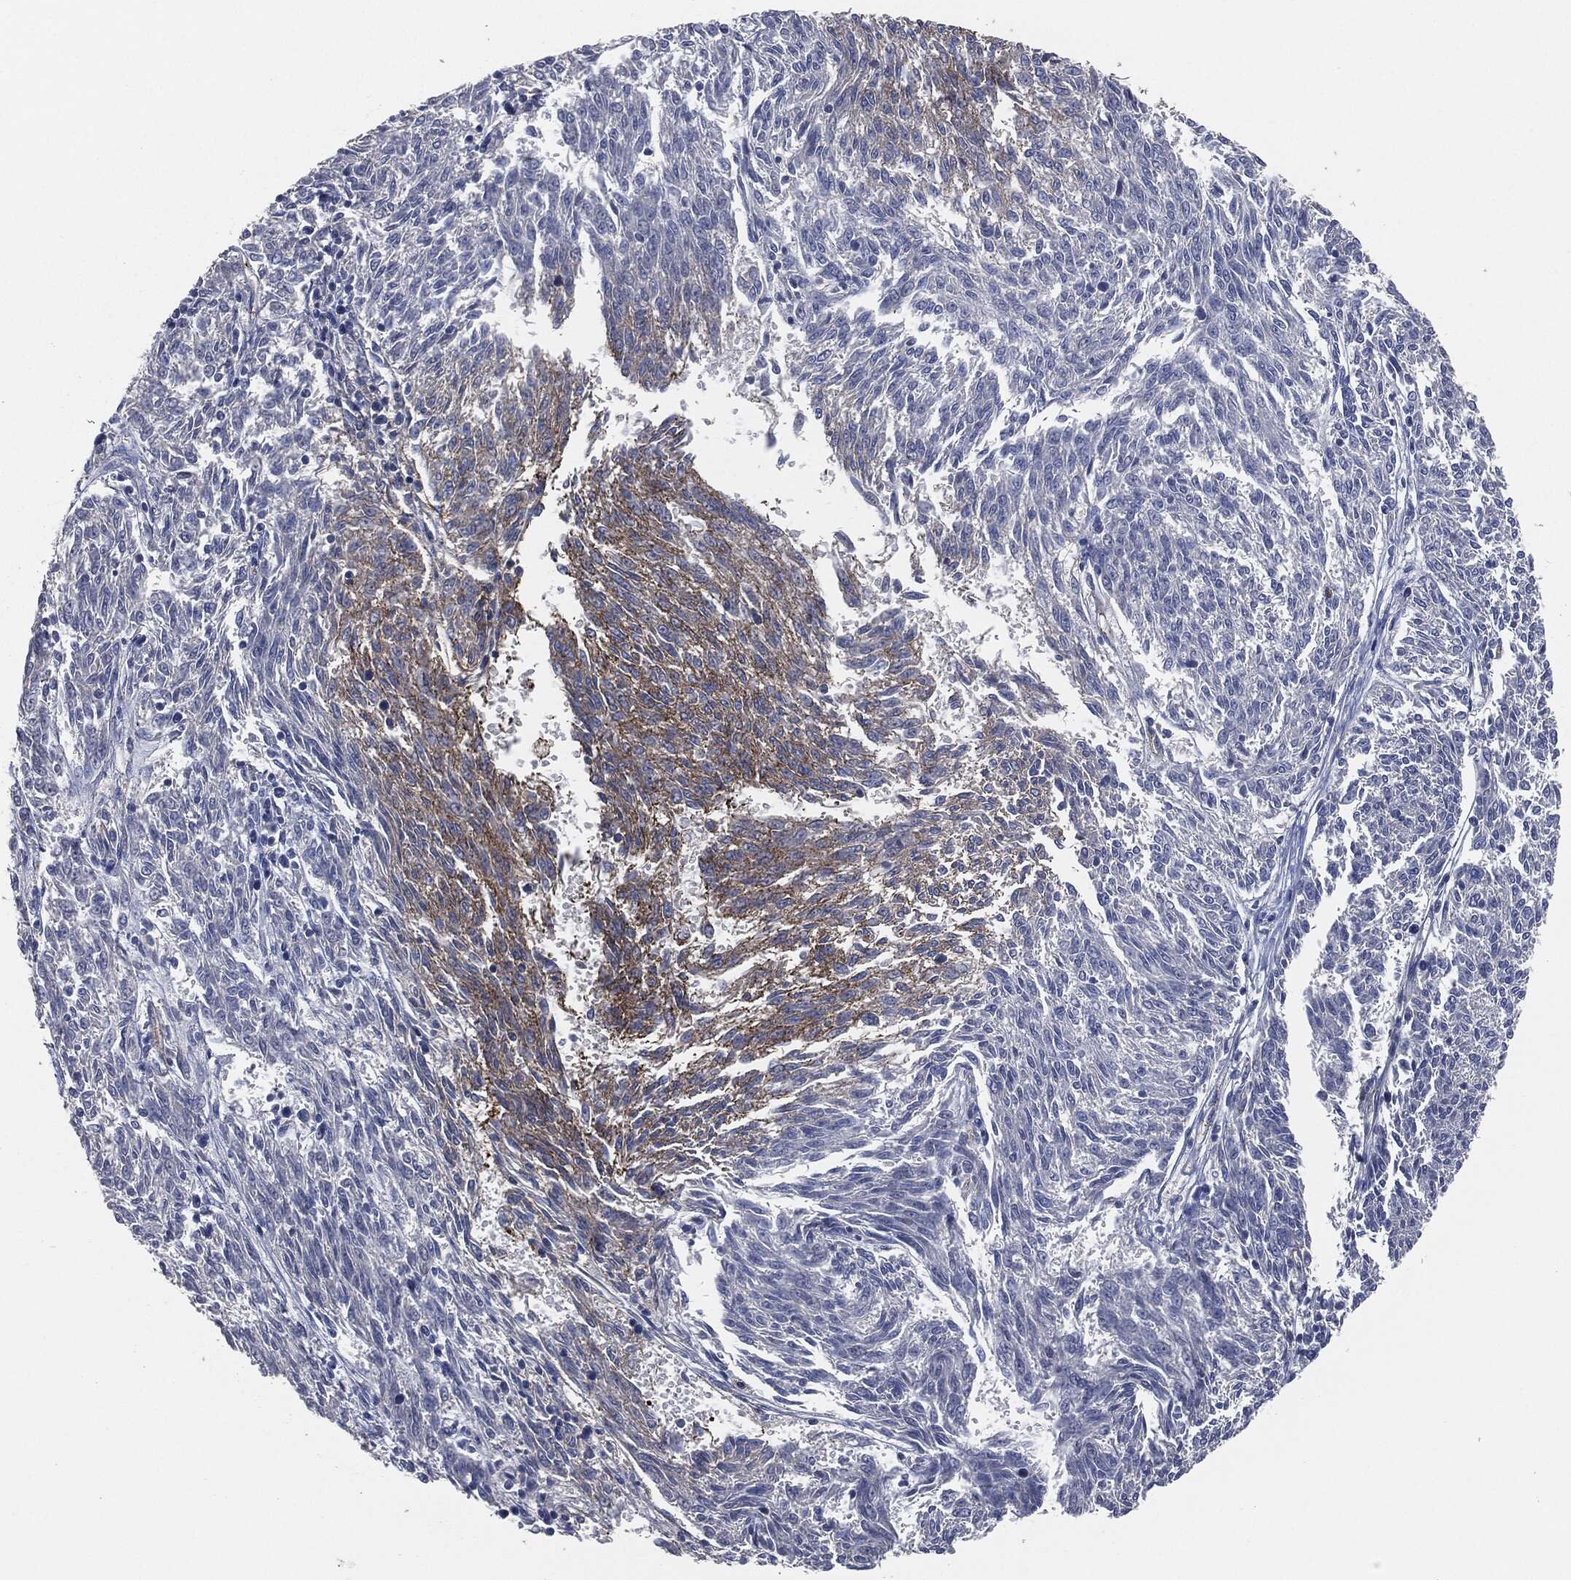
{"staining": {"intensity": "negative", "quantity": "none", "location": "none"}, "tissue": "melanoma", "cell_type": "Tumor cells", "image_type": "cancer", "snomed": [{"axis": "morphology", "description": "Malignant melanoma, NOS"}, {"axis": "topography", "description": "Skin"}], "caption": "Immunohistochemical staining of human melanoma displays no significant positivity in tumor cells.", "gene": "APOB", "patient": {"sex": "female", "age": 72}}